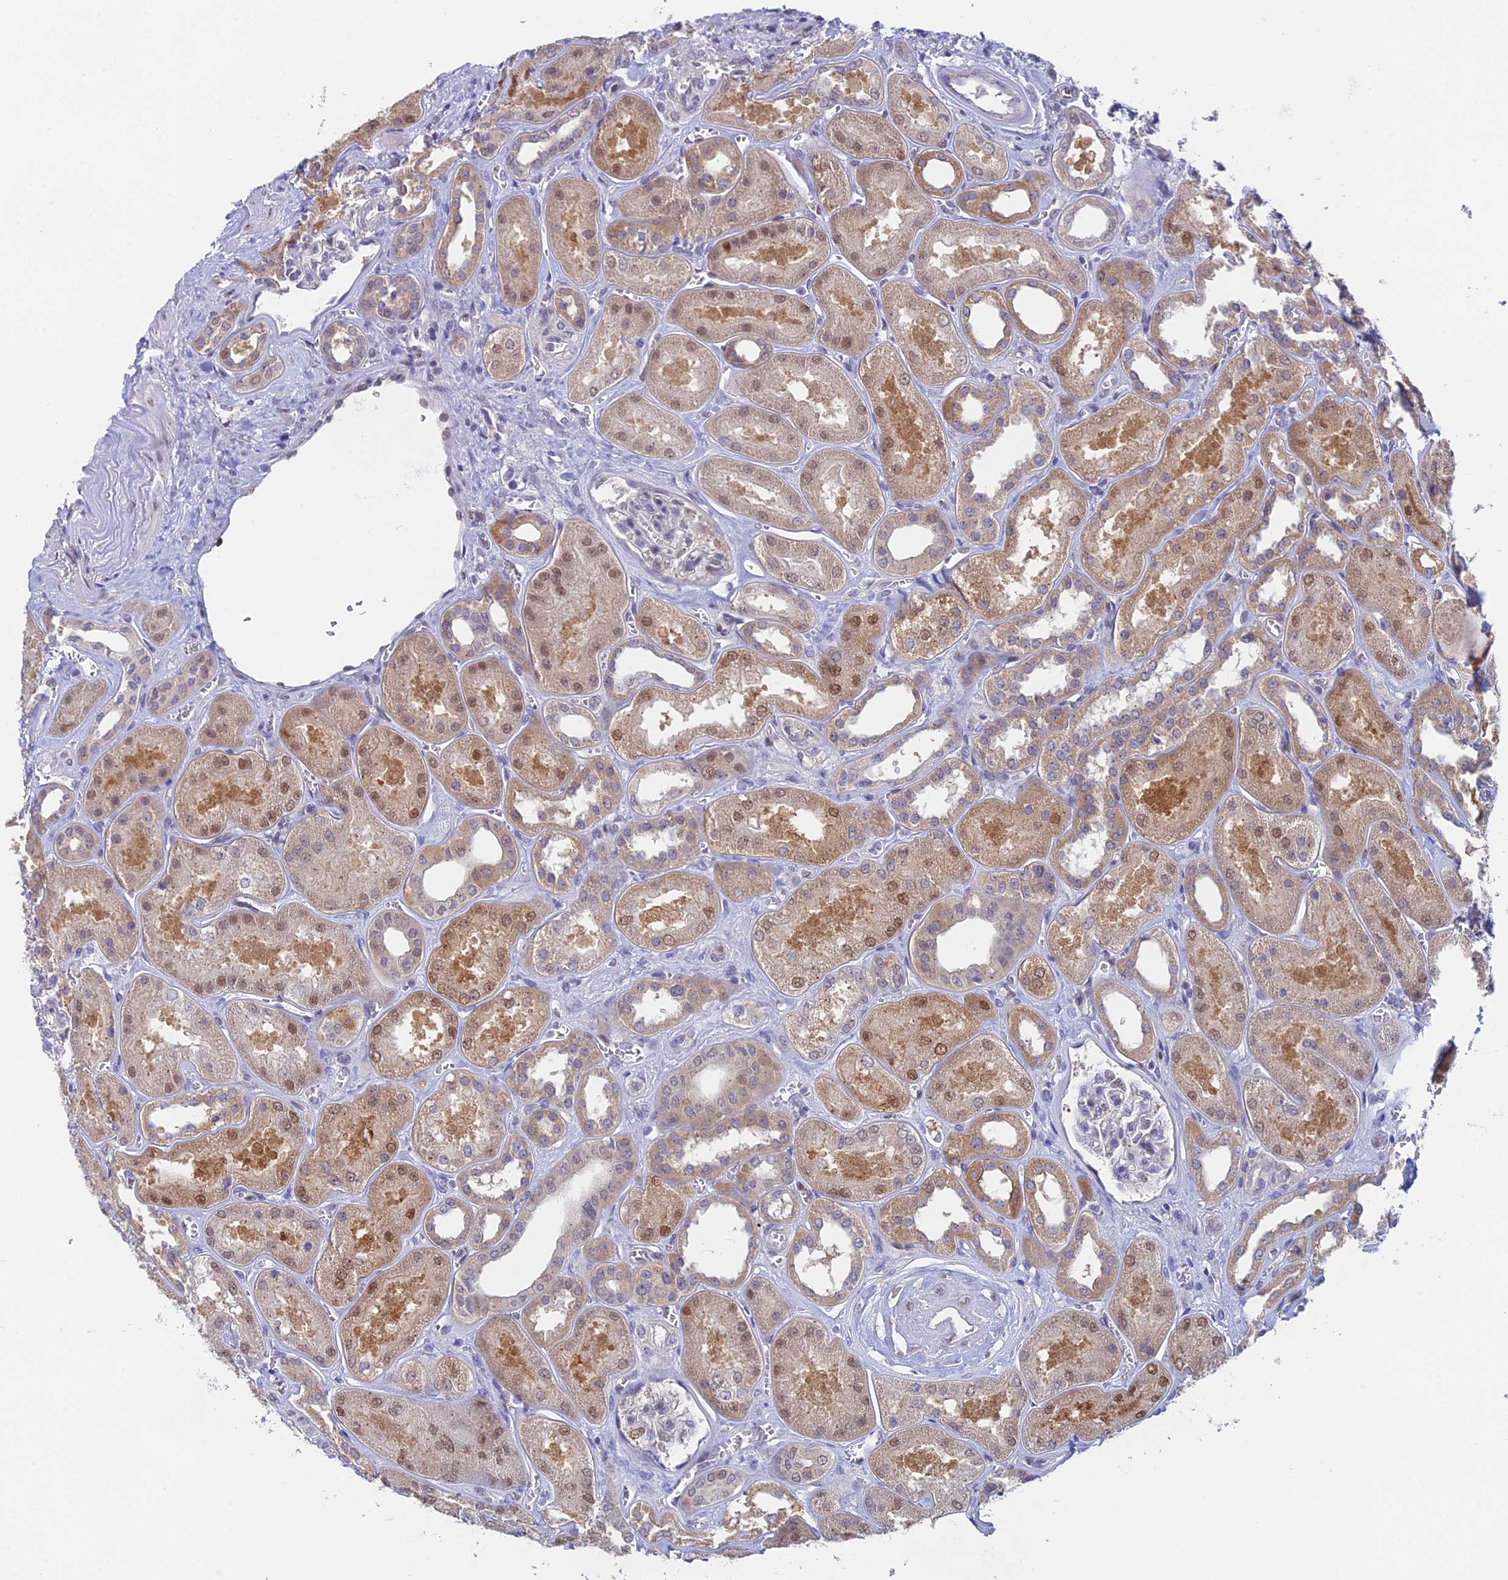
{"staining": {"intensity": "negative", "quantity": "none", "location": "none"}, "tissue": "kidney", "cell_type": "Cells in glomeruli", "image_type": "normal", "snomed": [{"axis": "morphology", "description": "Normal tissue, NOS"}, {"axis": "morphology", "description": "Adenocarcinoma, NOS"}, {"axis": "topography", "description": "Kidney"}], "caption": "DAB immunohistochemical staining of benign kidney reveals no significant expression in cells in glomeruli. Nuclei are stained in blue.", "gene": "MRPL17", "patient": {"sex": "female", "age": 68}}